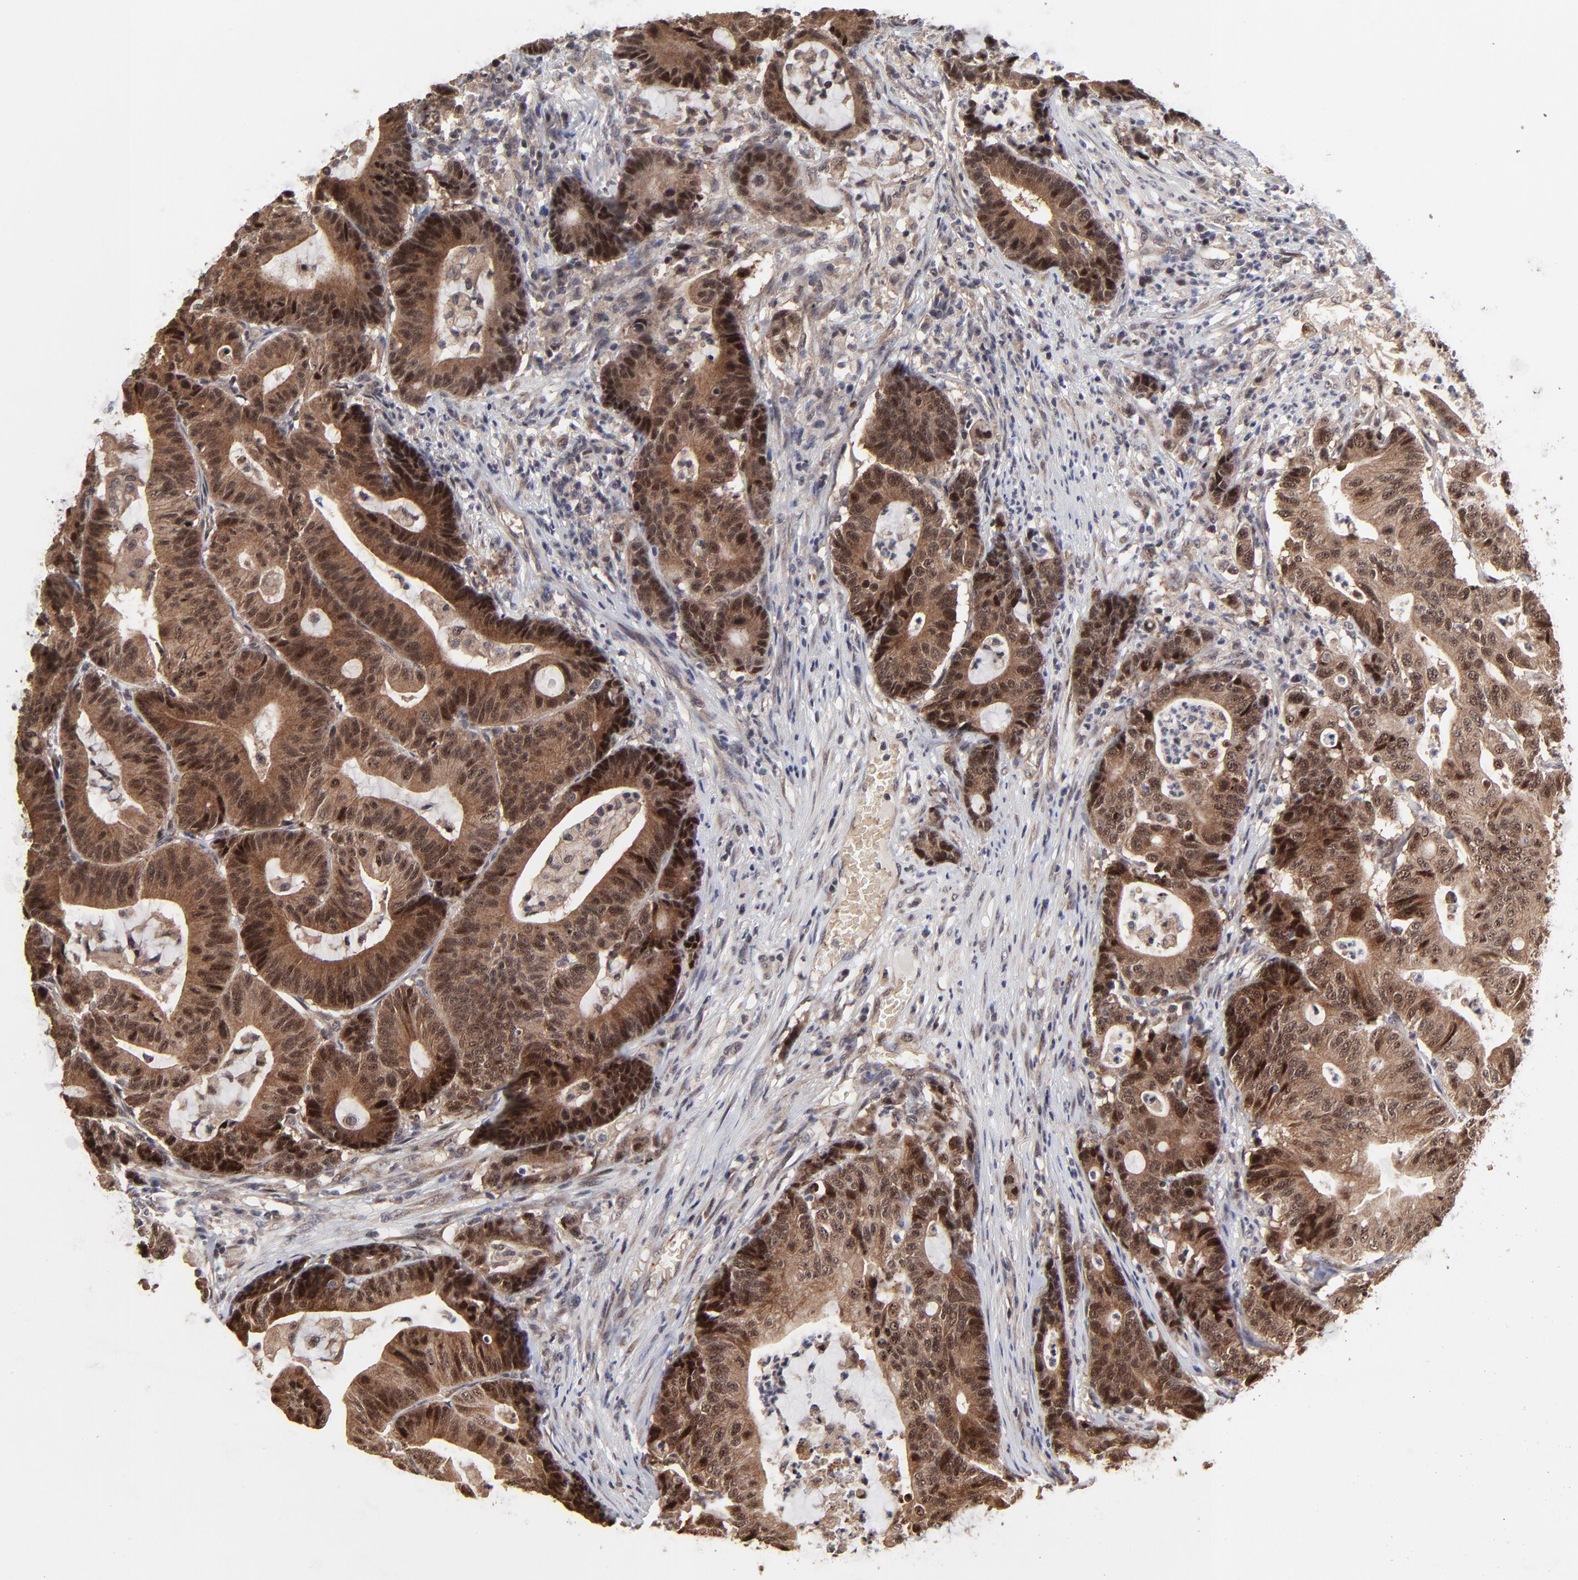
{"staining": {"intensity": "strong", "quantity": ">75%", "location": "cytoplasmic/membranous,nuclear"}, "tissue": "colorectal cancer", "cell_type": "Tumor cells", "image_type": "cancer", "snomed": [{"axis": "morphology", "description": "Adenocarcinoma, NOS"}, {"axis": "topography", "description": "Colon"}], "caption": "Human colorectal cancer (adenocarcinoma) stained for a protein (brown) shows strong cytoplasmic/membranous and nuclear positive staining in about >75% of tumor cells.", "gene": "FRMD8", "patient": {"sex": "female", "age": 84}}